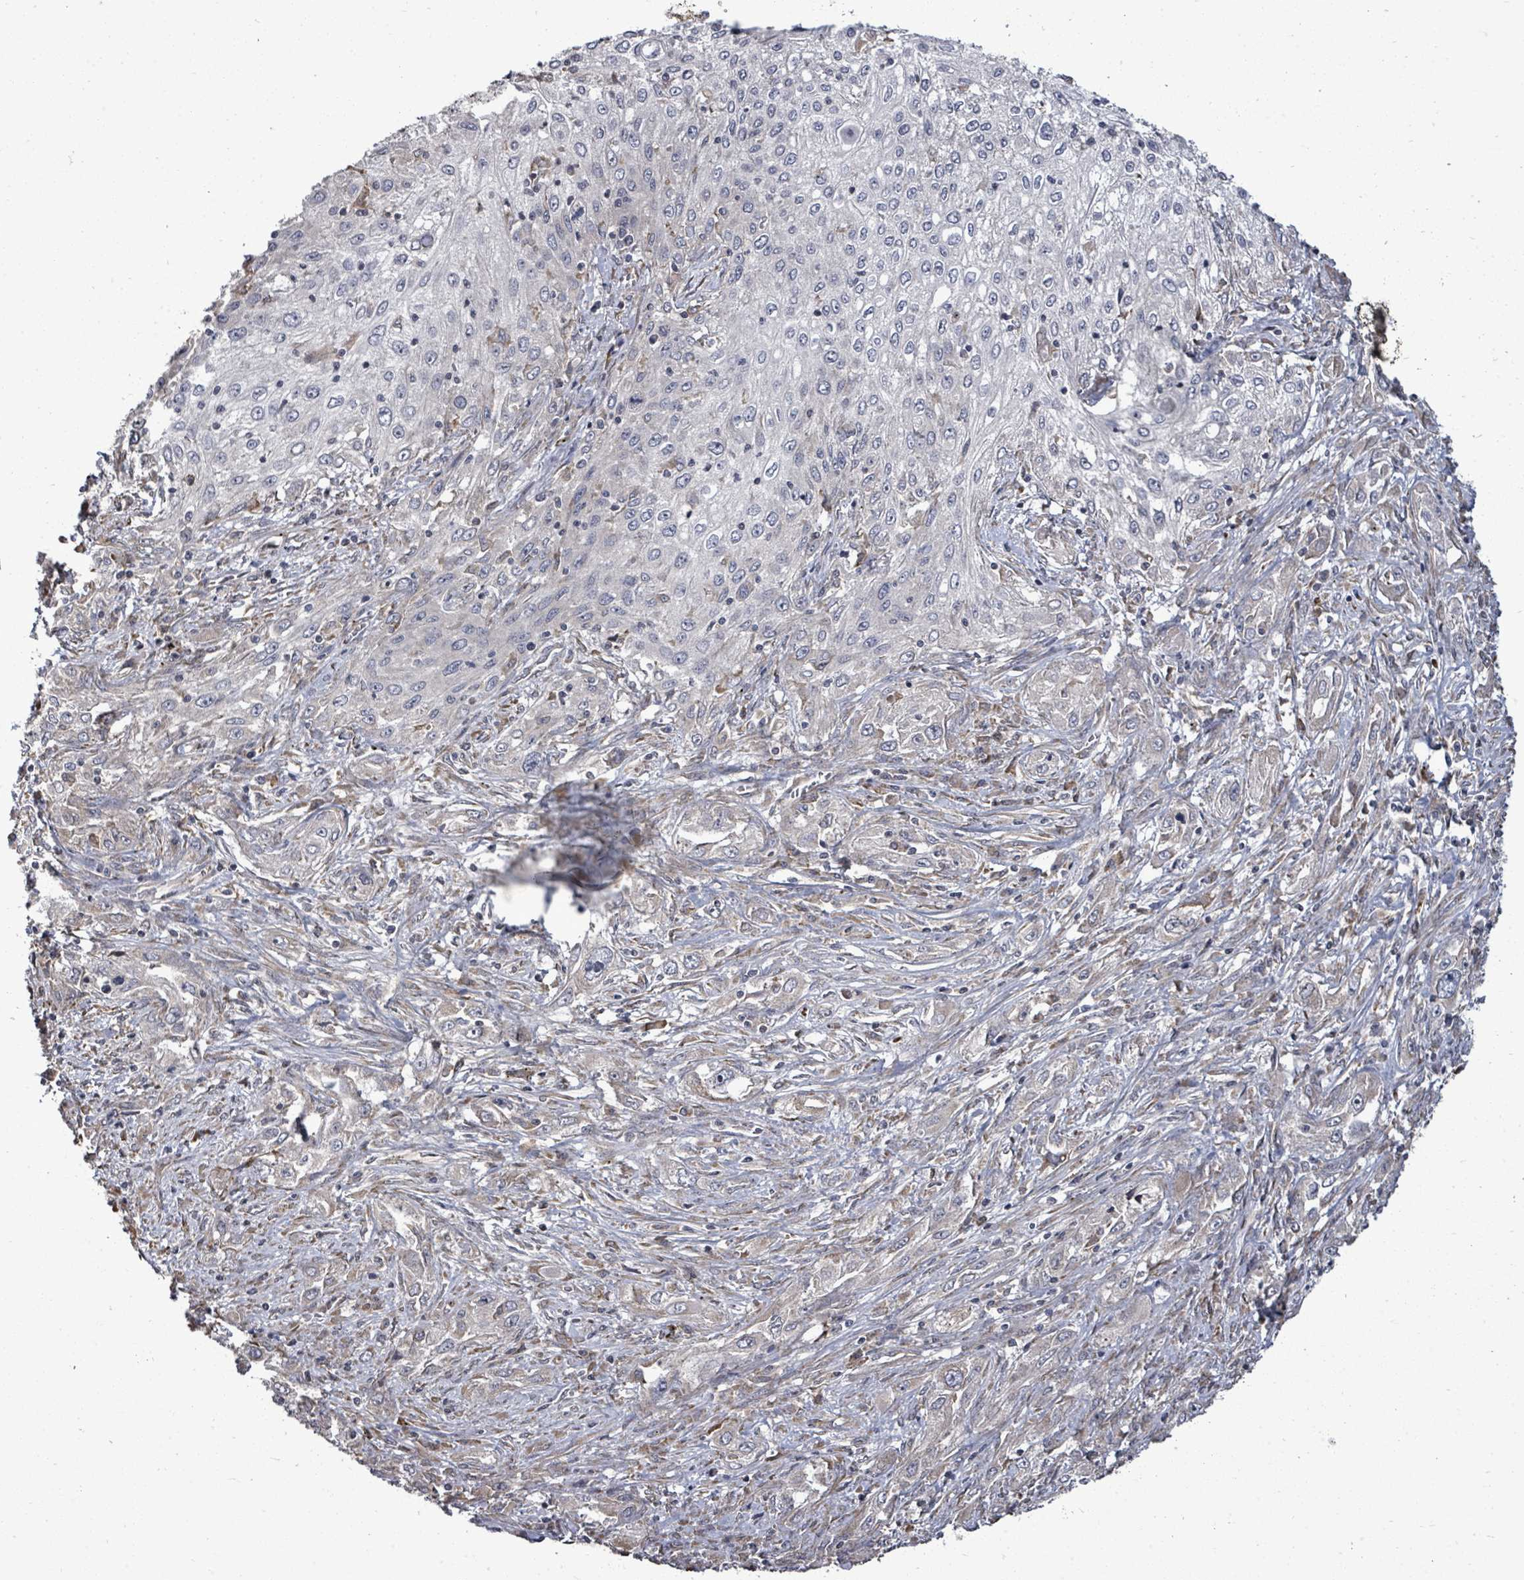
{"staining": {"intensity": "negative", "quantity": "none", "location": "none"}, "tissue": "lung cancer", "cell_type": "Tumor cells", "image_type": "cancer", "snomed": [{"axis": "morphology", "description": "Squamous cell carcinoma, NOS"}, {"axis": "topography", "description": "Lung"}], "caption": "IHC of human lung squamous cell carcinoma exhibits no staining in tumor cells.", "gene": "POMGNT2", "patient": {"sex": "female", "age": 69}}